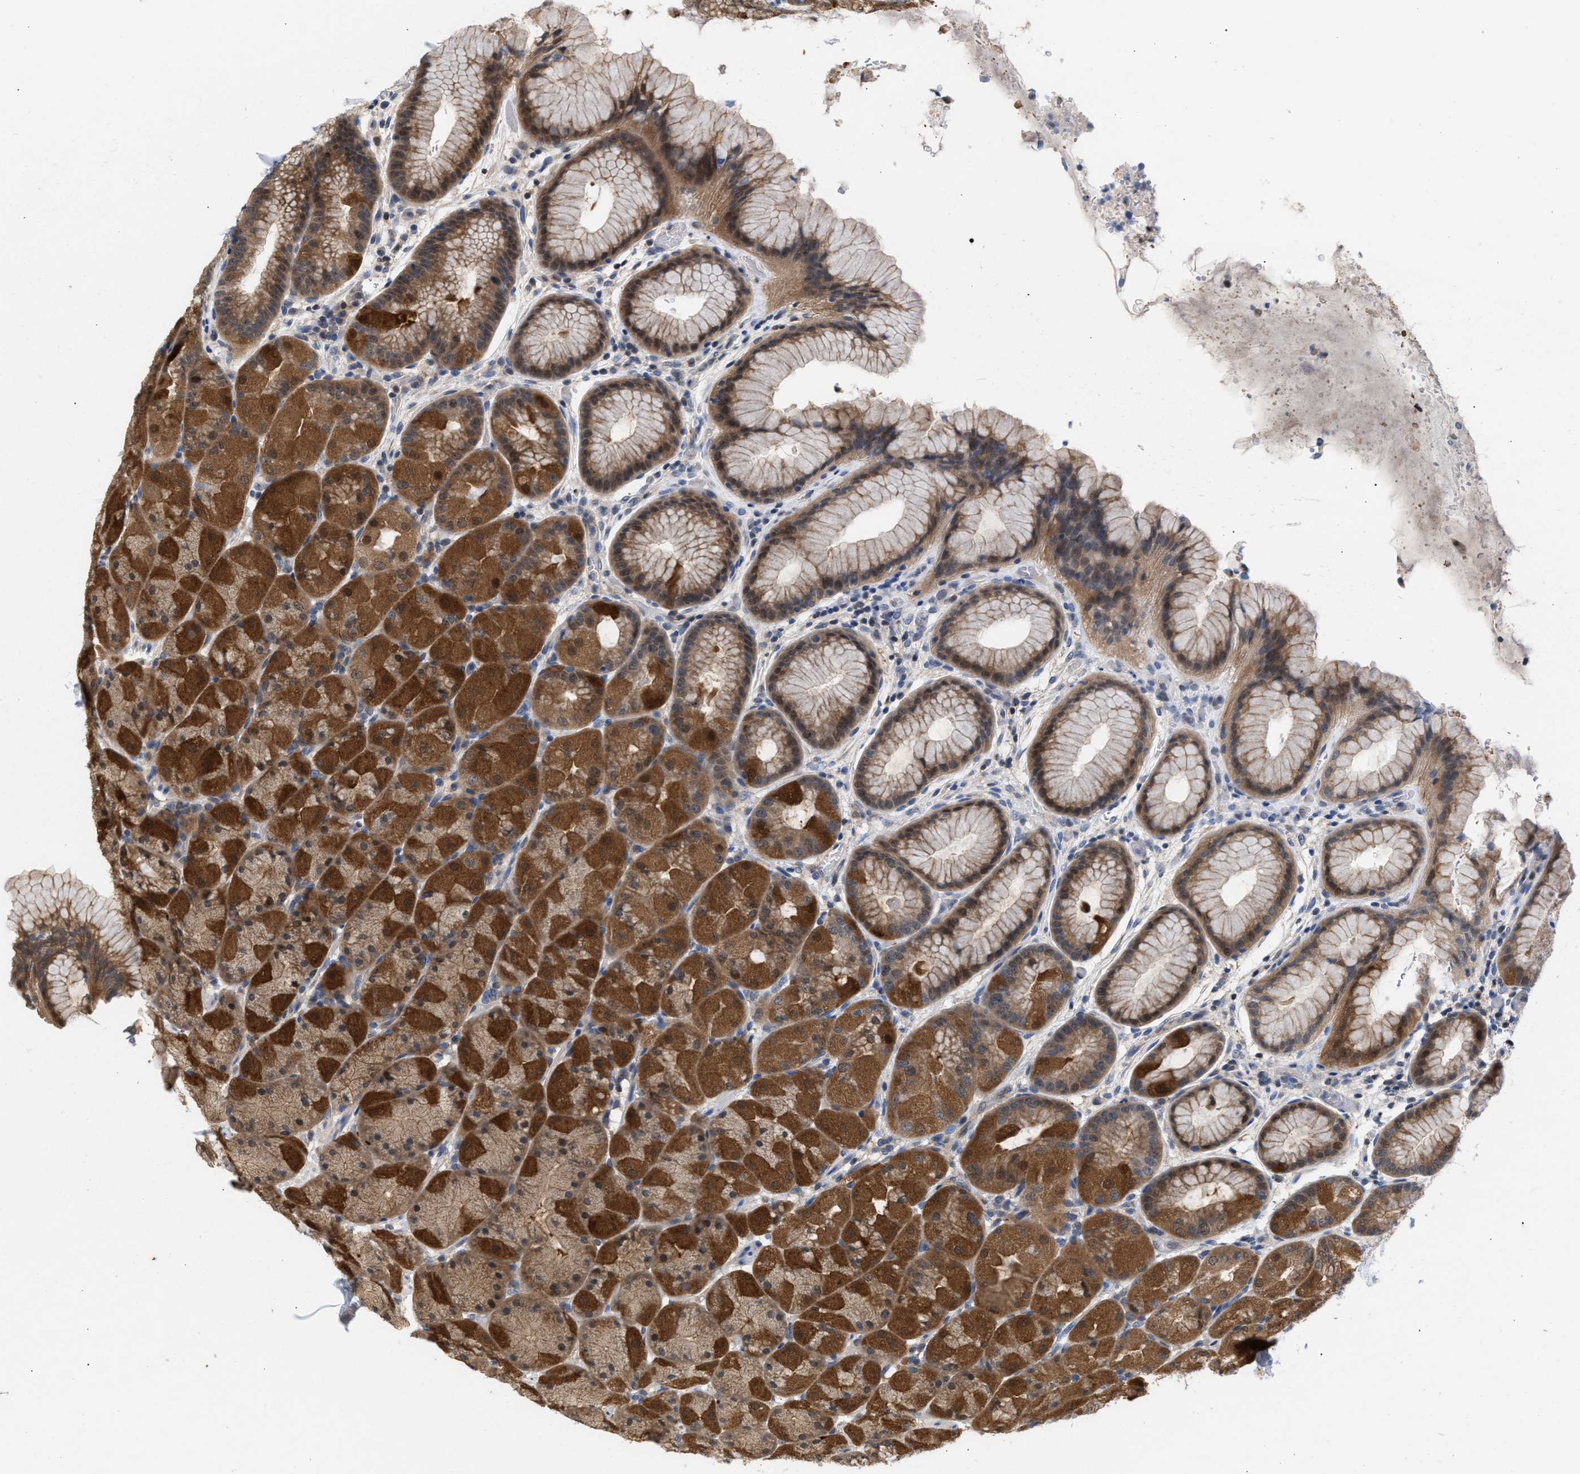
{"staining": {"intensity": "strong", "quantity": "25%-75%", "location": "cytoplasmic/membranous,nuclear"}, "tissue": "stomach", "cell_type": "Glandular cells", "image_type": "normal", "snomed": [{"axis": "morphology", "description": "Normal tissue, NOS"}, {"axis": "topography", "description": "Stomach, upper"}, {"axis": "topography", "description": "Stomach"}], "caption": "Brown immunohistochemical staining in unremarkable human stomach reveals strong cytoplasmic/membranous,nuclear expression in approximately 25%-75% of glandular cells. The staining is performed using DAB brown chromogen to label protein expression. The nuclei are counter-stained blue using hematoxylin.", "gene": "GLOD4", "patient": {"sex": "male", "age": 48}}